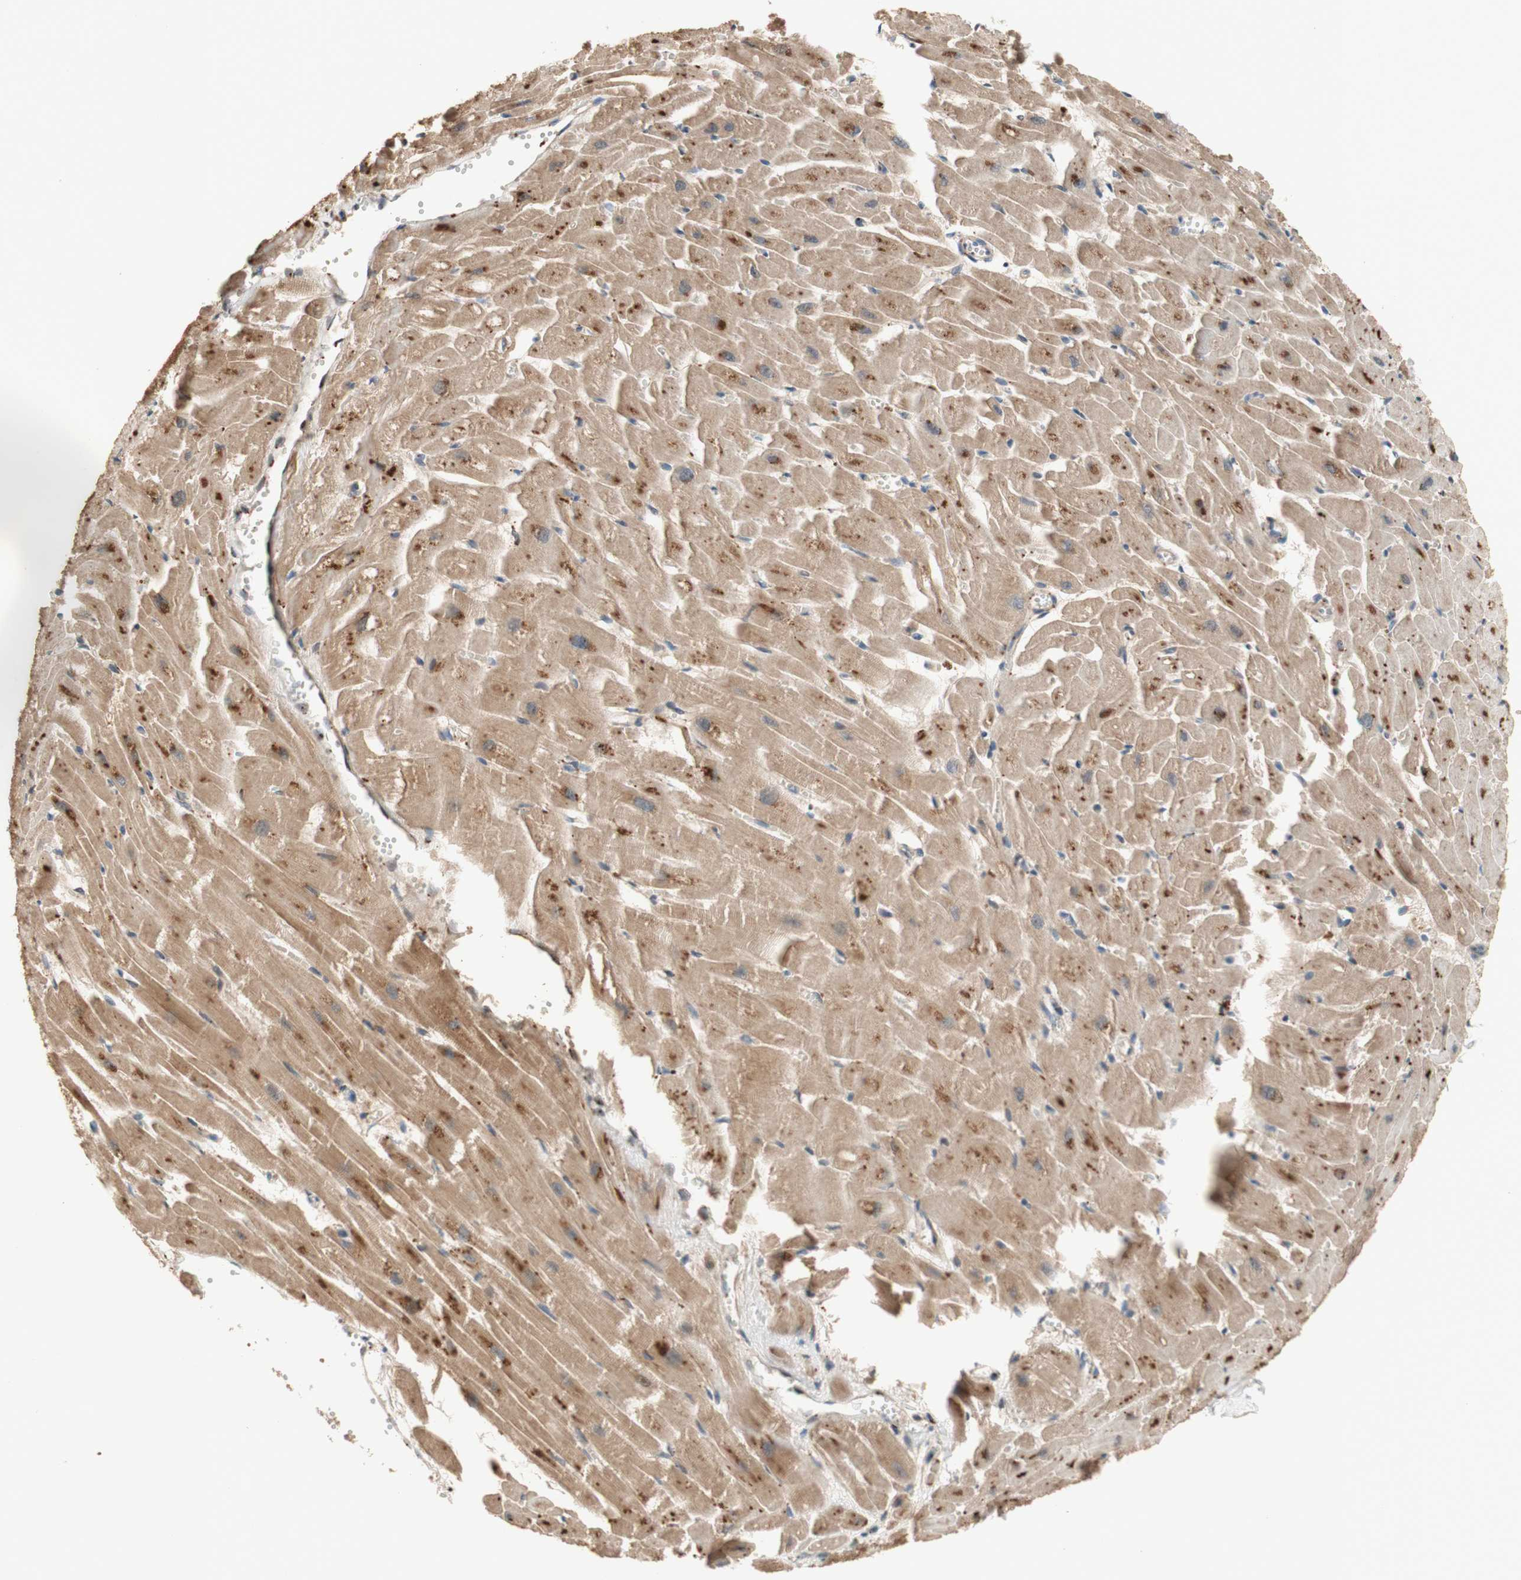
{"staining": {"intensity": "moderate", "quantity": ">75%", "location": "cytoplasmic/membranous"}, "tissue": "heart muscle", "cell_type": "Cardiomyocytes", "image_type": "normal", "snomed": [{"axis": "morphology", "description": "Normal tissue, NOS"}, {"axis": "topography", "description": "Heart"}], "caption": "Cardiomyocytes show moderate cytoplasmic/membranous expression in approximately >75% of cells in normal heart muscle.", "gene": "PTPN21", "patient": {"sex": "female", "age": 19}}